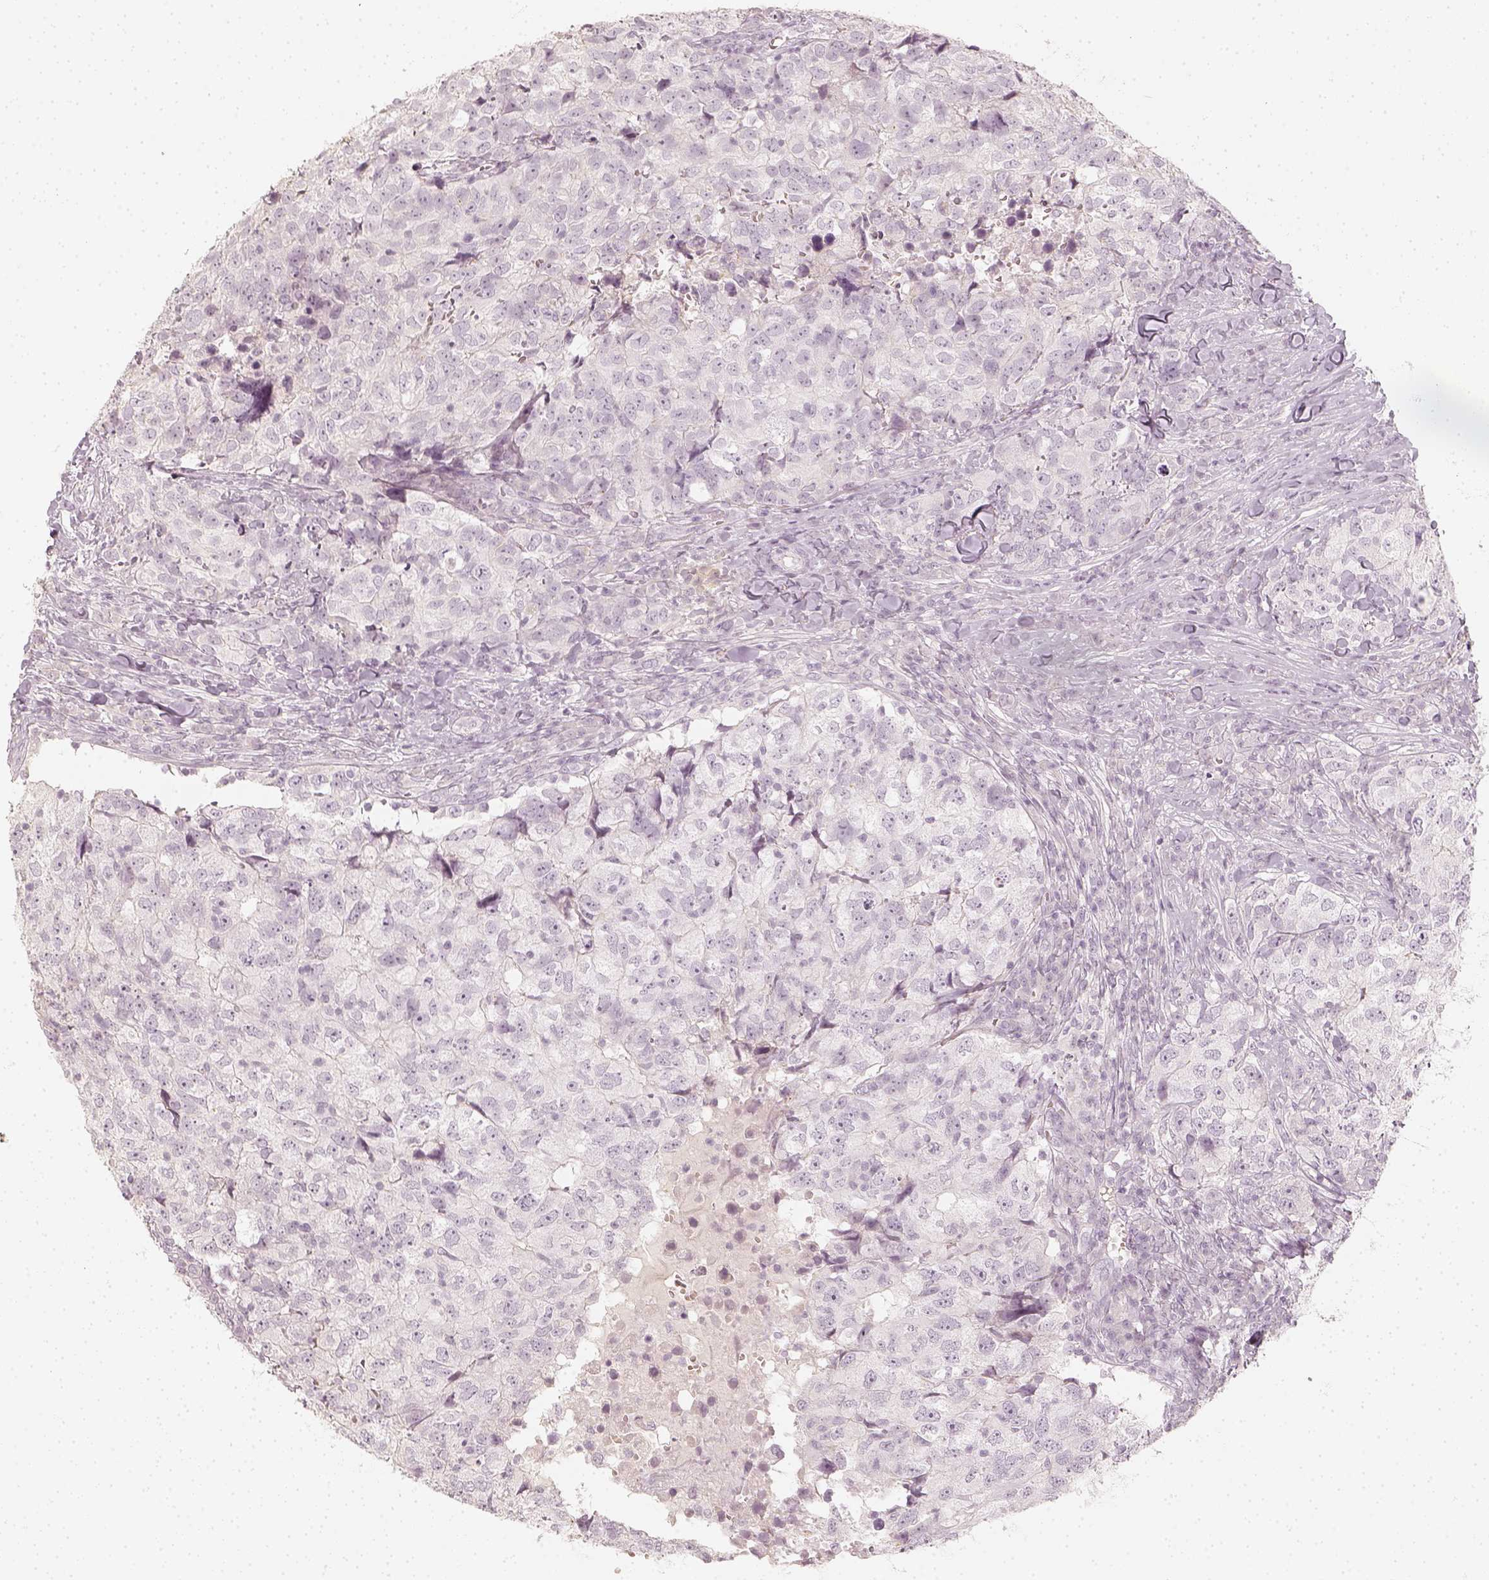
{"staining": {"intensity": "negative", "quantity": "none", "location": "none"}, "tissue": "breast cancer", "cell_type": "Tumor cells", "image_type": "cancer", "snomed": [{"axis": "morphology", "description": "Duct carcinoma"}, {"axis": "topography", "description": "Breast"}], "caption": "The image displays no staining of tumor cells in breast cancer. (DAB (3,3'-diaminobenzidine) immunohistochemistry with hematoxylin counter stain).", "gene": "DSG4", "patient": {"sex": "female", "age": 30}}